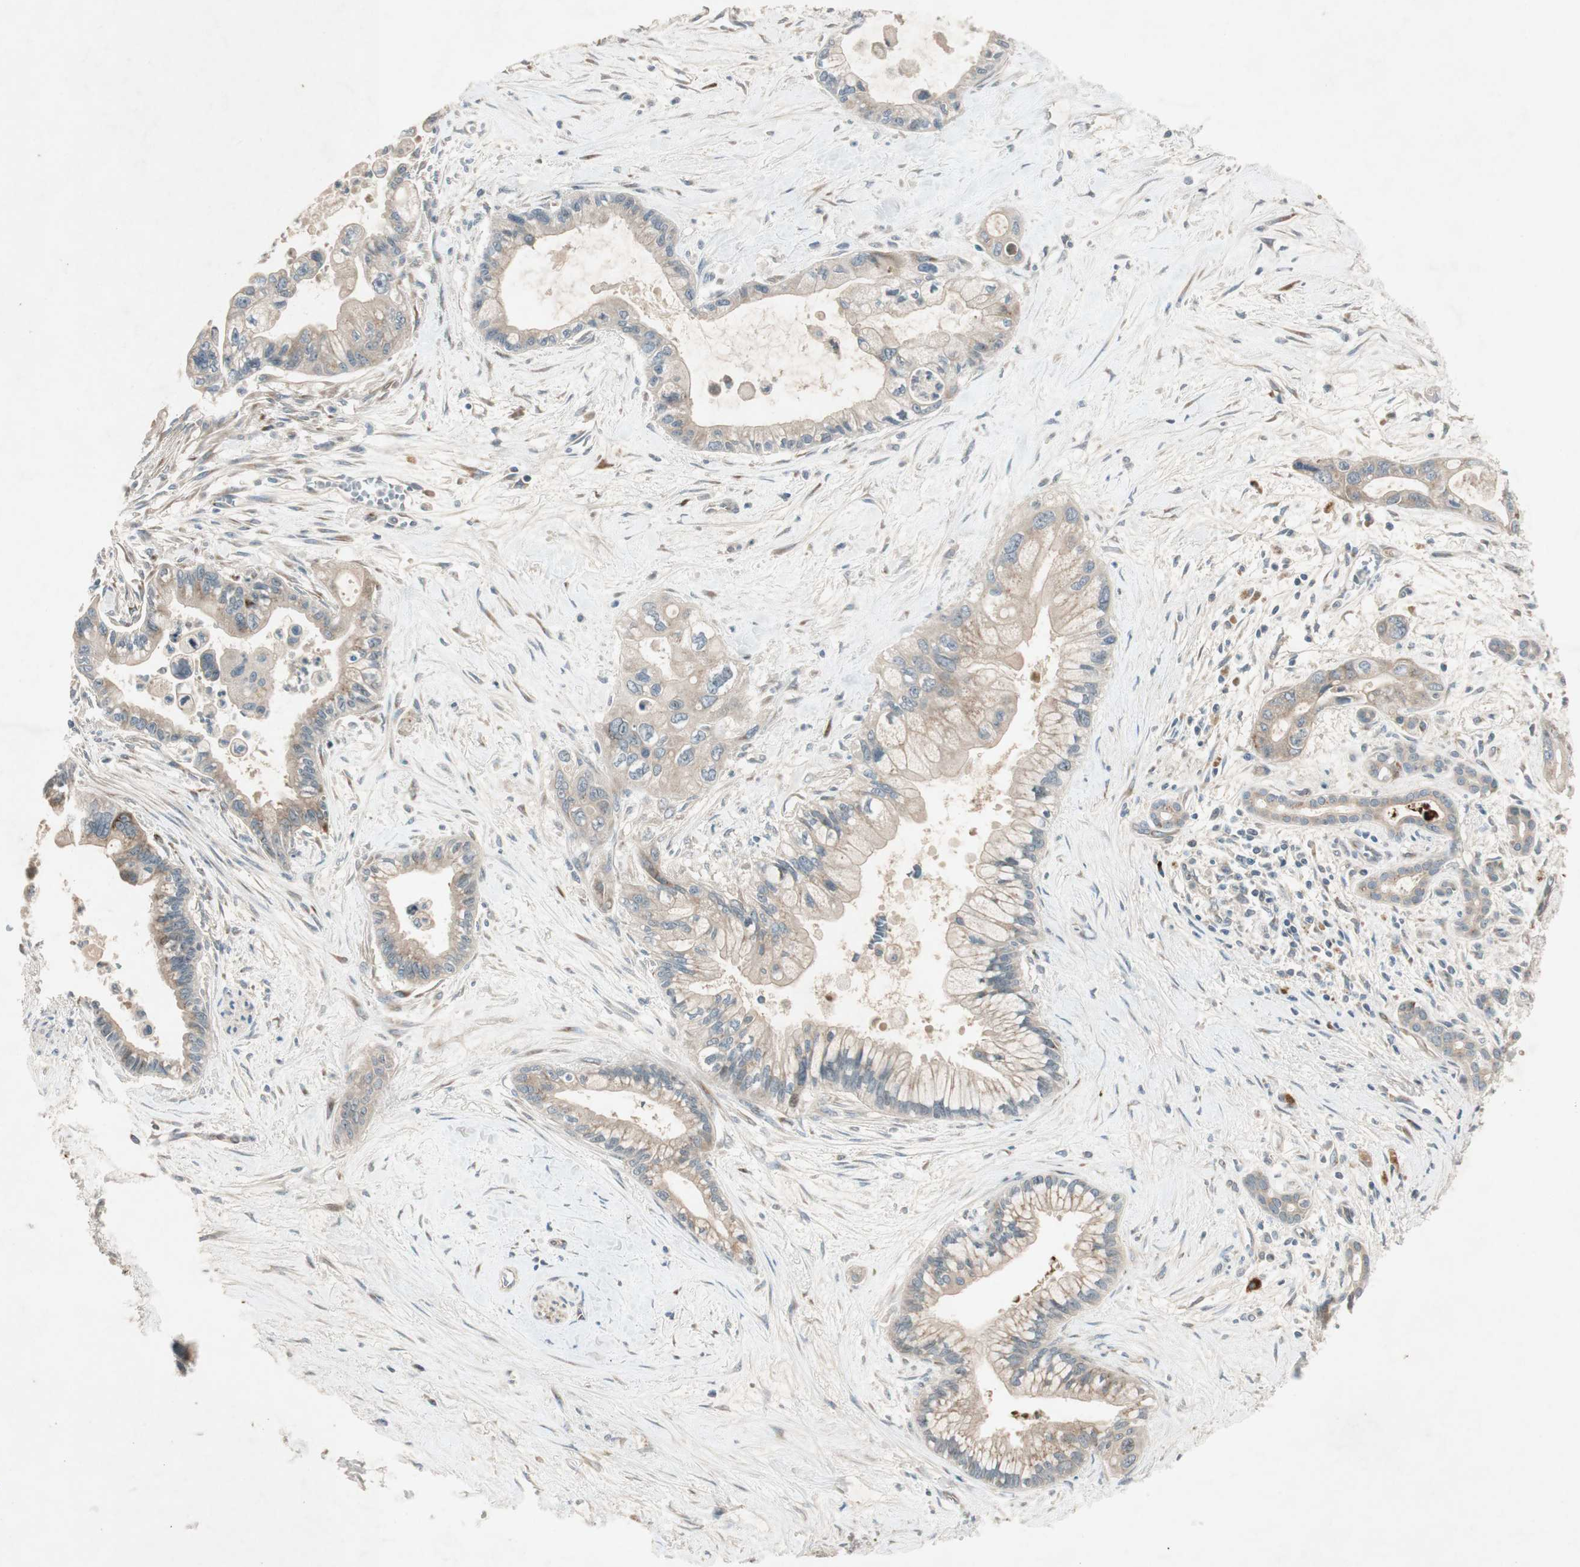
{"staining": {"intensity": "weak", "quantity": ">75%", "location": "cytoplasmic/membranous"}, "tissue": "pancreatic cancer", "cell_type": "Tumor cells", "image_type": "cancer", "snomed": [{"axis": "morphology", "description": "Adenocarcinoma, NOS"}, {"axis": "topography", "description": "Pancreas"}], "caption": "Adenocarcinoma (pancreatic) was stained to show a protein in brown. There is low levels of weak cytoplasmic/membranous positivity in about >75% of tumor cells. (DAB IHC, brown staining for protein, blue staining for nuclei).", "gene": "APOO", "patient": {"sex": "male", "age": 70}}